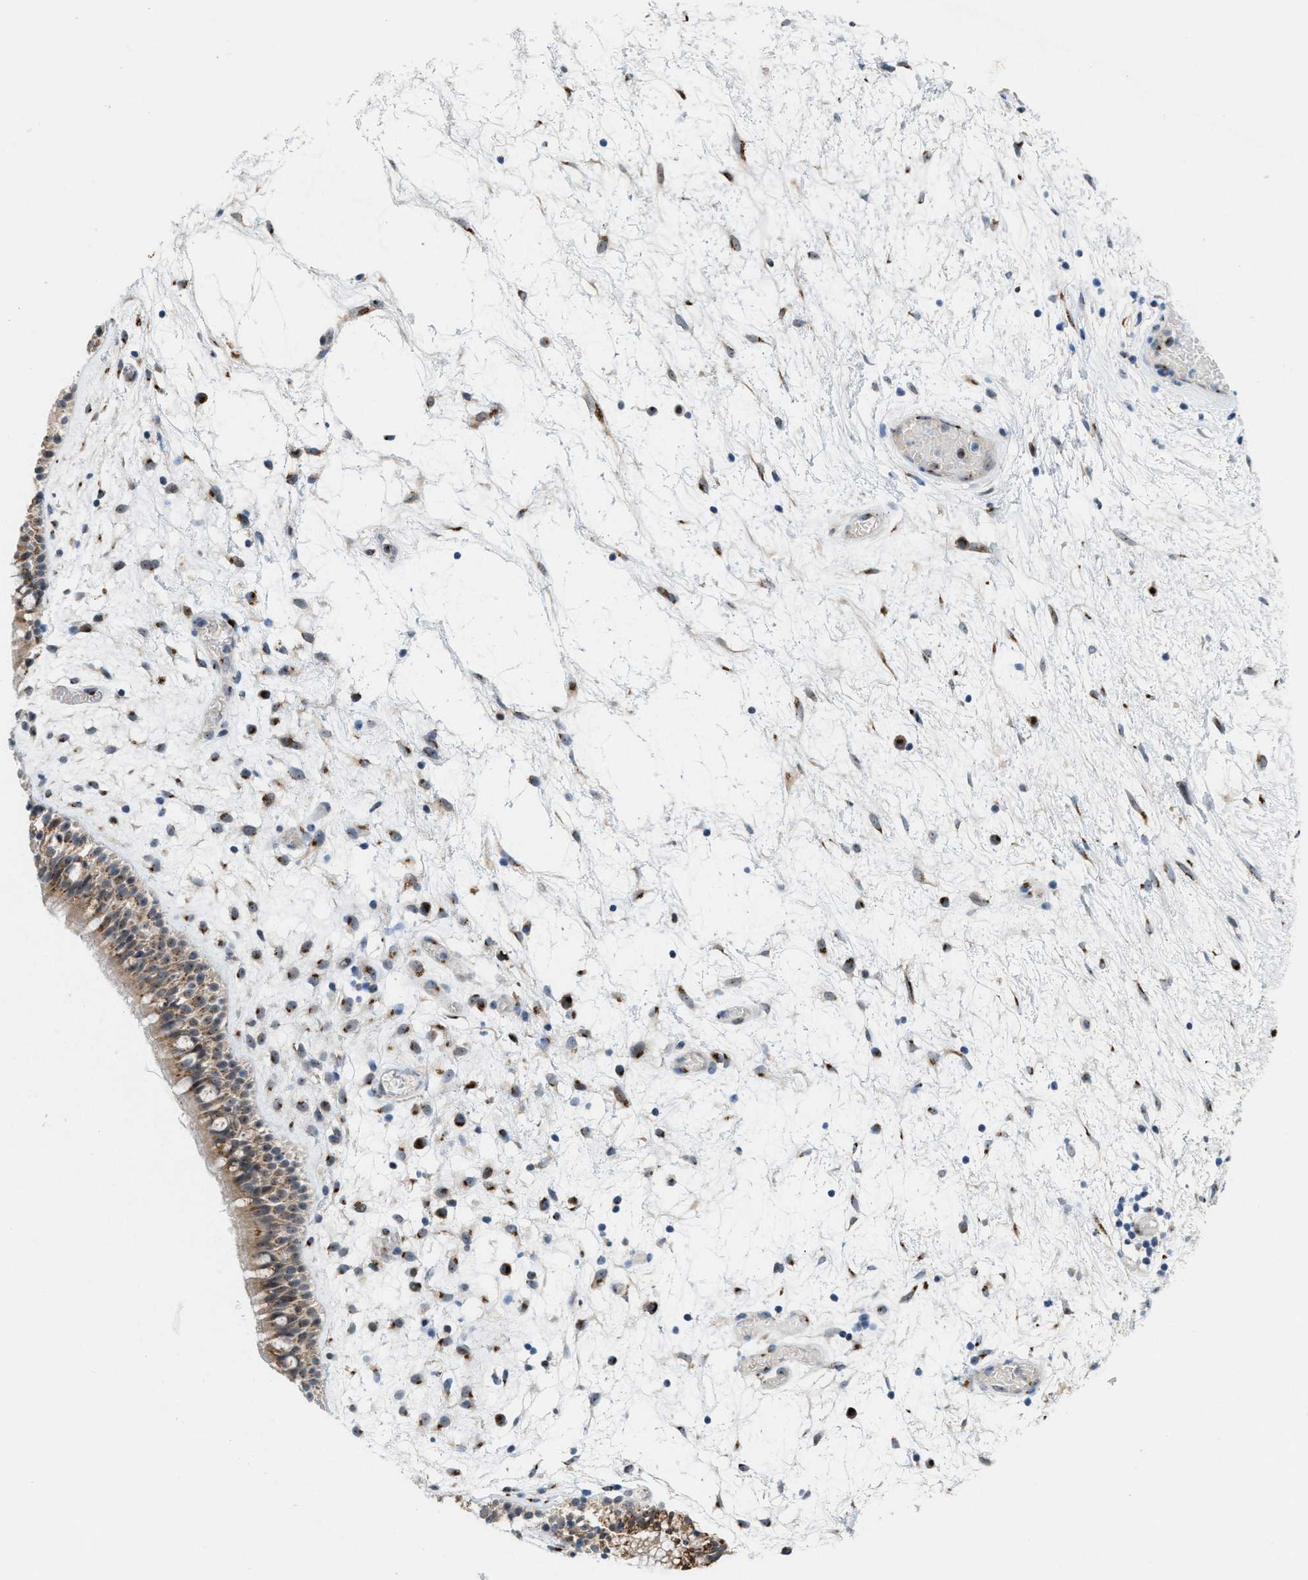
{"staining": {"intensity": "moderate", "quantity": ">75%", "location": "cytoplasmic/membranous"}, "tissue": "nasopharynx", "cell_type": "Respiratory epithelial cells", "image_type": "normal", "snomed": [{"axis": "morphology", "description": "Normal tissue, NOS"}, {"axis": "morphology", "description": "Inflammation, NOS"}, {"axis": "topography", "description": "Nasopharynx"}], "caption": "Immunohistochemical staining of normal human nasopharynx exhibits moderate cytoplasmic/membranous protein expression in about >75% of respiratory epithelial cells. (Stains: DAB (3,3'-diaminobenzidine) in brown, nuclei in blue, Microscopy: brightfield microscopy at high magnification).", "gene": "SLC38A10", "patient": {"sex": "male", "age": 48}}